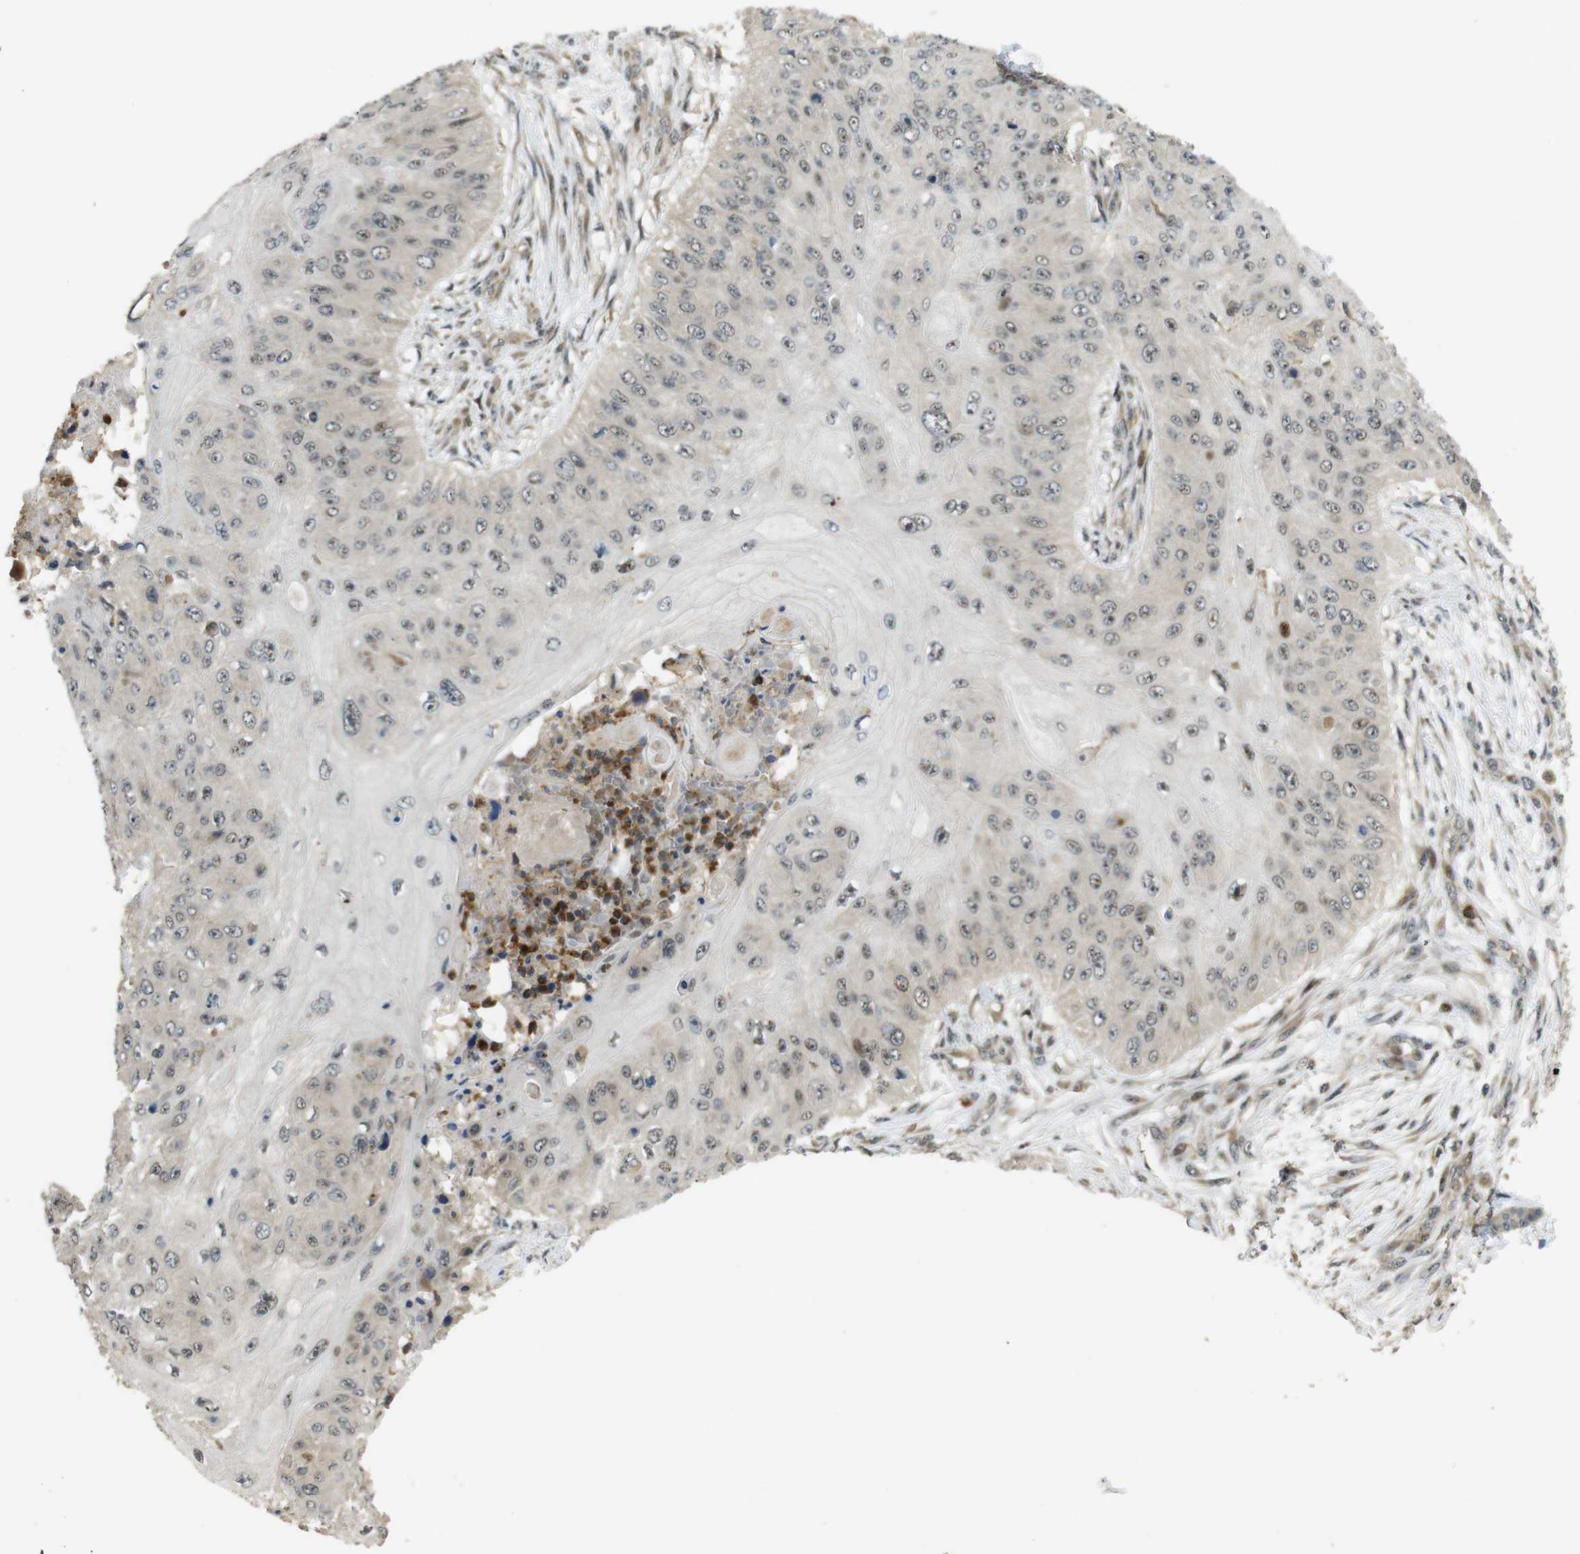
{"staining": {"intensity": "weak", "quantity": ">75%", "location": "cytoplasmic/membranous,nuclear"}, "tissue": "skin cancer", "cell_type": "Tumor cells", "image_type": "cancer", "snomed": [{"axis": "morphology", "description": "Squamous cell carcinoma, NOS"}, {"axis": "topography", "description": "Skin"}], "caption": "Skin squamous cell carcinoma stained with a protein marker shows weak staining in tumor cells.", "gene": "TMX3", "patient": {"sex": "female", "age": 80}}